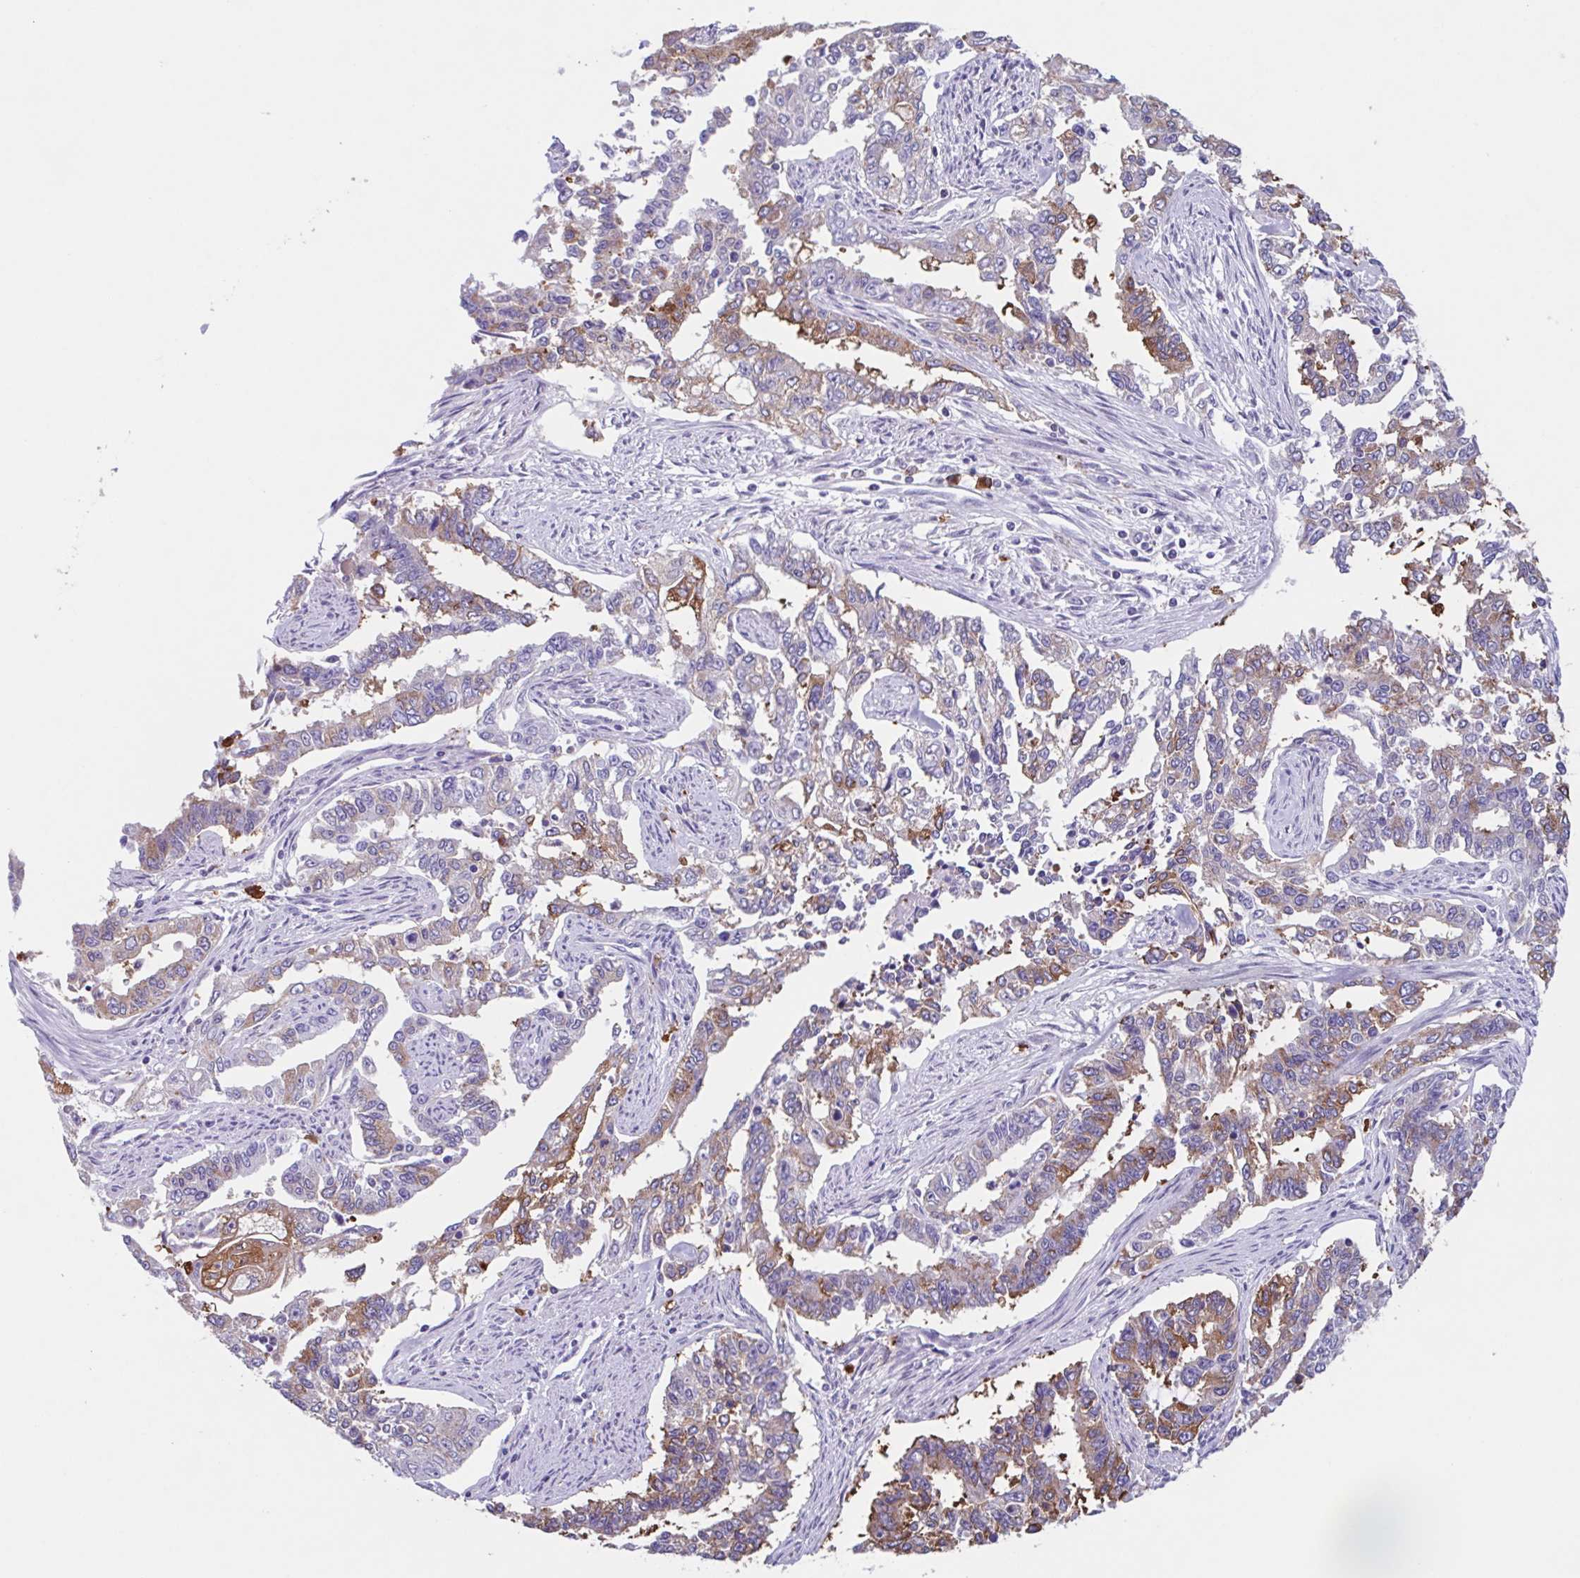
{"staining": {"intensity": "moderate", "quantity": "25%-75%", "location": "cytoplasmic/membranous"}, "tissue": "endometrial cancer", "cell_type": "Tumor cells", "image_type": "cancer", "snomed": [{"axis": "morphology", "description": "Adenocarcinoma, NOS"}, {"axis": "topography", "description": "Uterus"}], "caption": "Endometrial adenocarcinoma stained for a protein demonstrates moderate cytoplasmic/membranous positivity in tumor cells.", "gene": "TPD52", "patient": {"sex": "female", "age": 59}}